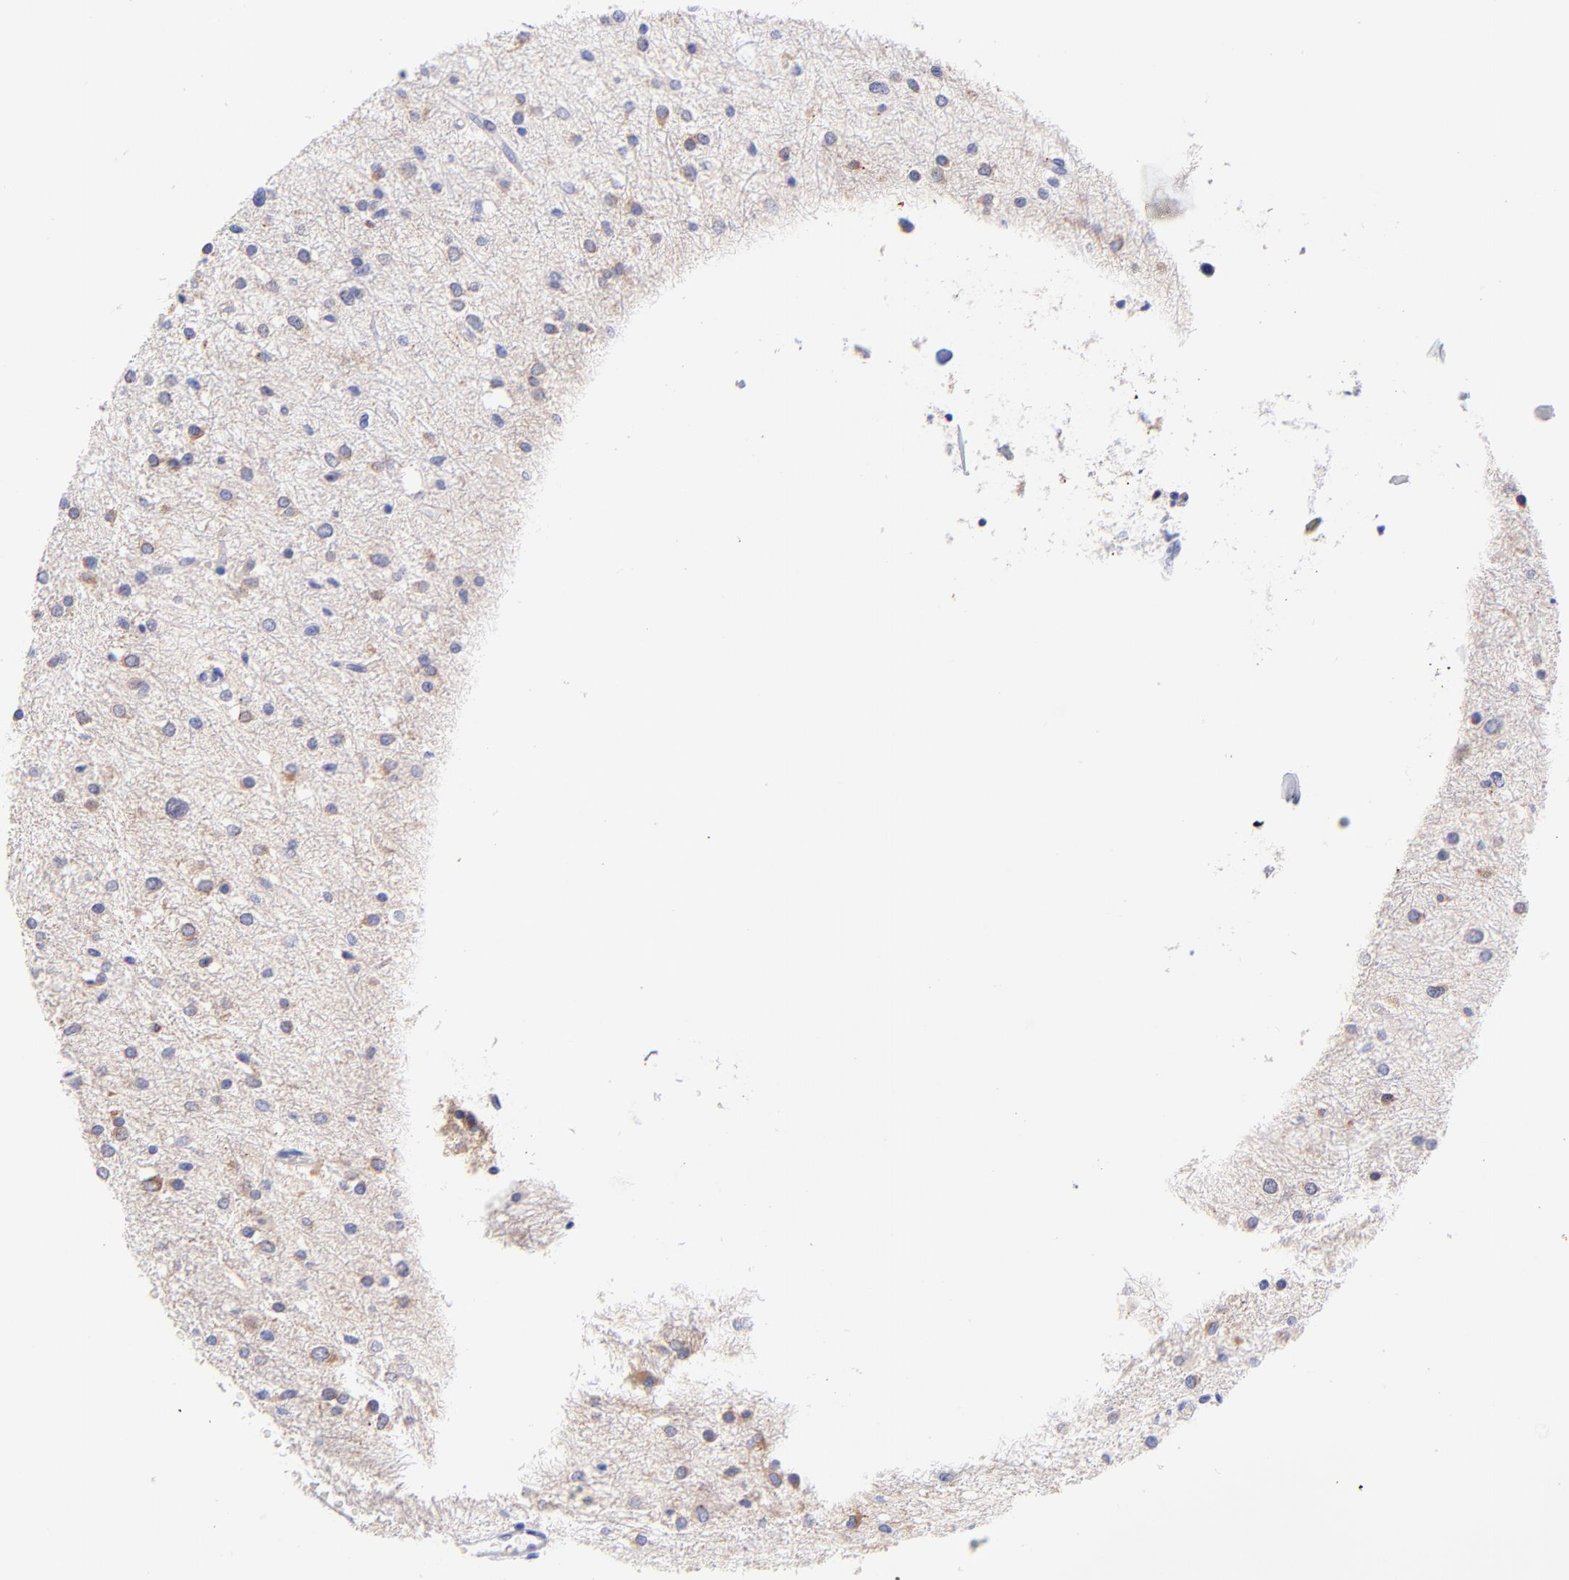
{"staining": {"intensity": "weak", "quantity": "25%-75%", "location": "cytoplasmic/membranous"}, "tissue": "glioma", "cell_type": "Tumor cells", "image_type": "cancer", "snomed": [{"axis": "morphology", "description": "Glioma, malignant, Low grade"}, {"axis": "topography", "description": "Brain"}], "caption": "This image shows IHC staining of glioma, with low weak cytoplasmic/membranous positivity in approximately 25%-75% of tumor cells.", "gene": "GPHN", "patient": {"sex": "female", "age": 36}}